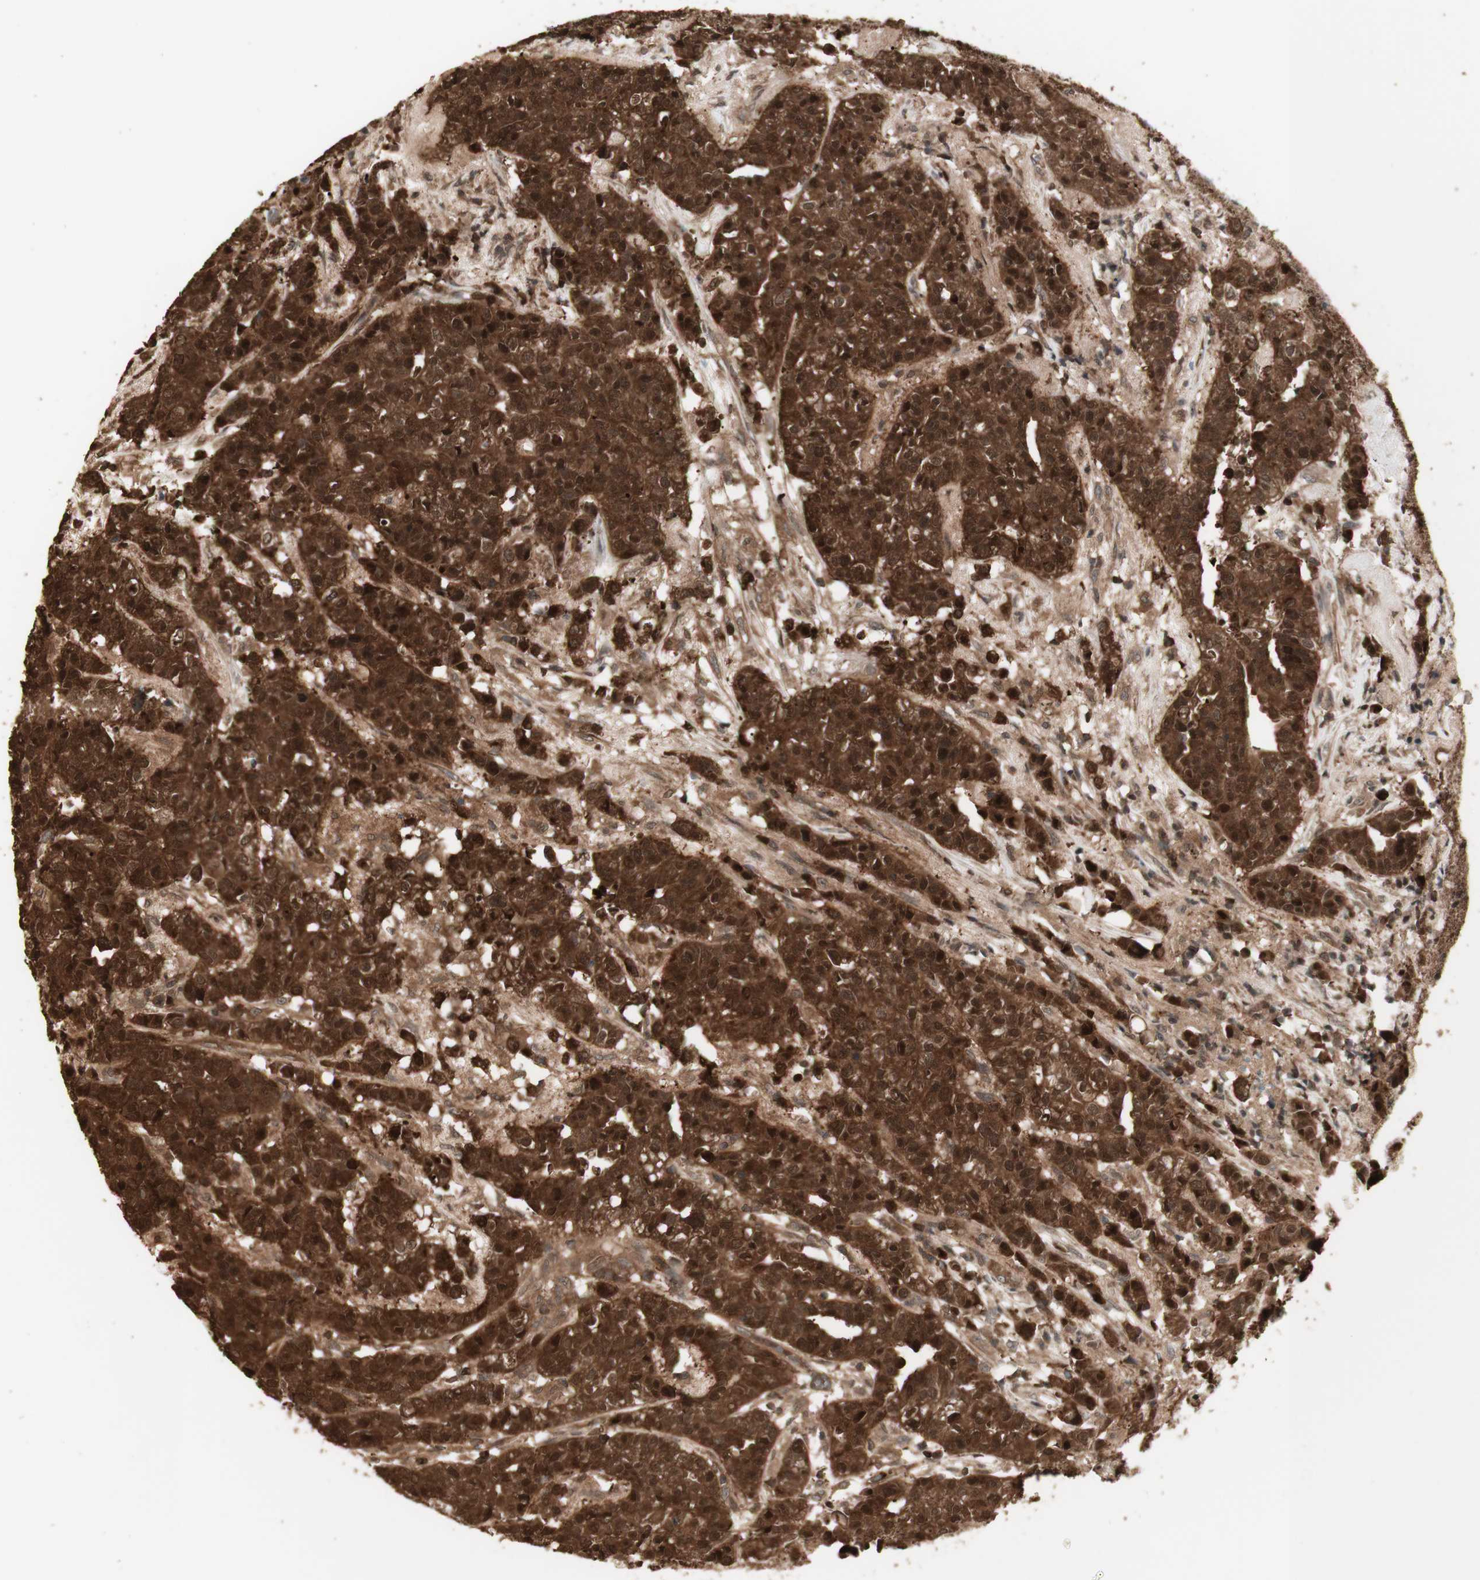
{"staining": {"intensity": "strong", "quantity": ">75%", "location": "cytoplasmic/membranous,nuclear"}, "tissue": "head and neck cancer", "cell_type": "Tumor cells", "image_type": "cancer", "snomed": [{"axis": "morphology", "description": "Adenocarcinoma, NOS"}, {"axis": "topography", "description": "Salivary gland"}, {"axis": "topography", "description": "Head-Neck"}], "caption": "Immunohistochemistry (IHC) micrograph of neoplastic tissue: human head and neck adenocarcinoma stained using IHC exhibits high levels of strong protein expression localized specifically in the cytoplasmic/membranous and nuclear of tumor cells, appearing as a cytoplasmic/membranous and nuclear brown color.", "gene": "YWHAB", "patient": {"sex": "female", "age": 65}}